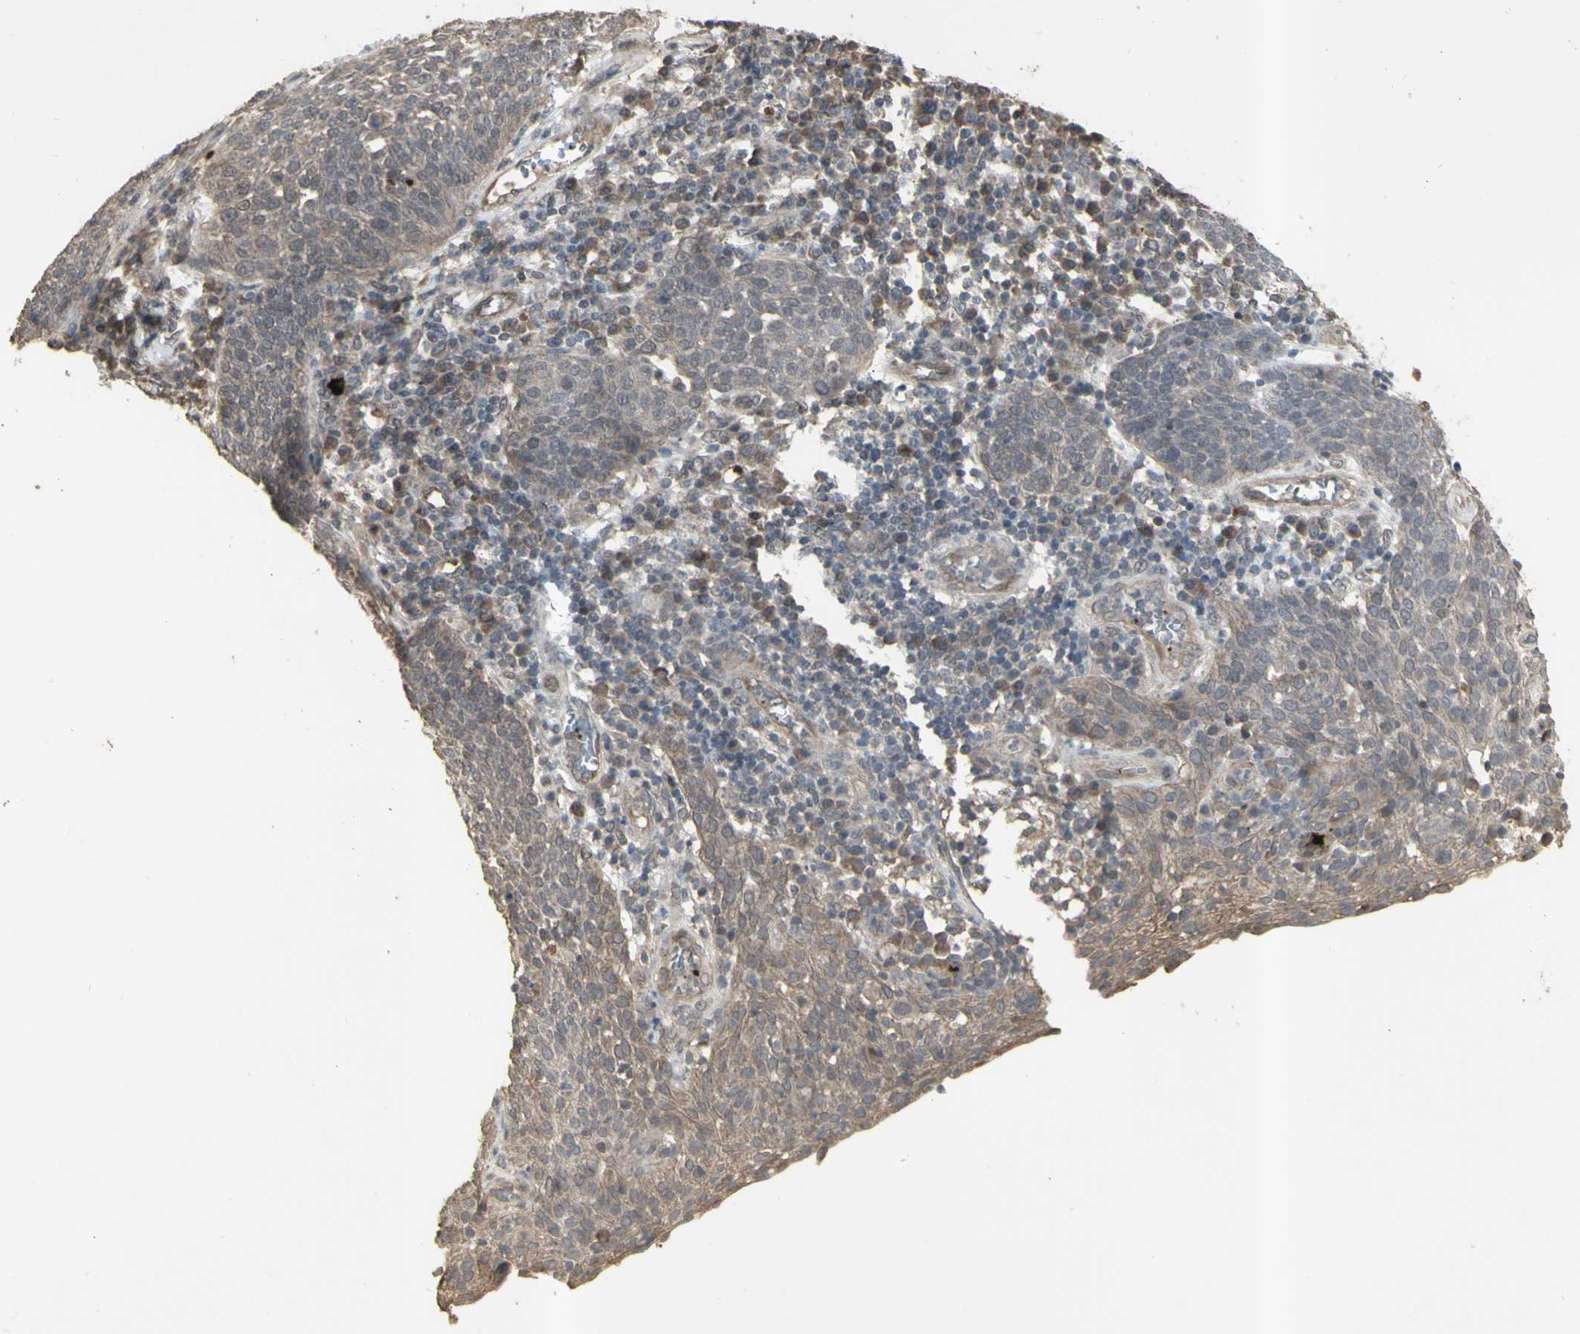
{"staining": {"intensity": "weak", "quantity": ">75%", "location": "cytoplasmic/membranous"}, "tissue": "cervical cancer", "cell_type": "Tumor cells", "image_type": "cancer", "snomed": [{"axis": "morphology", "description": "Squamous cell carcinoma, NOS"}, {"axis": "topography", "description": "Cervix"}], "caption": "This is an image of immunohistochemistry (IHC) staining of squamous cell carcinoma (cervical), which shows weak positivity in the cytoplasmic/membranous of tumor cells.", "gene": "ALOX12", "patient": {"sex": "female", "age": 34}}